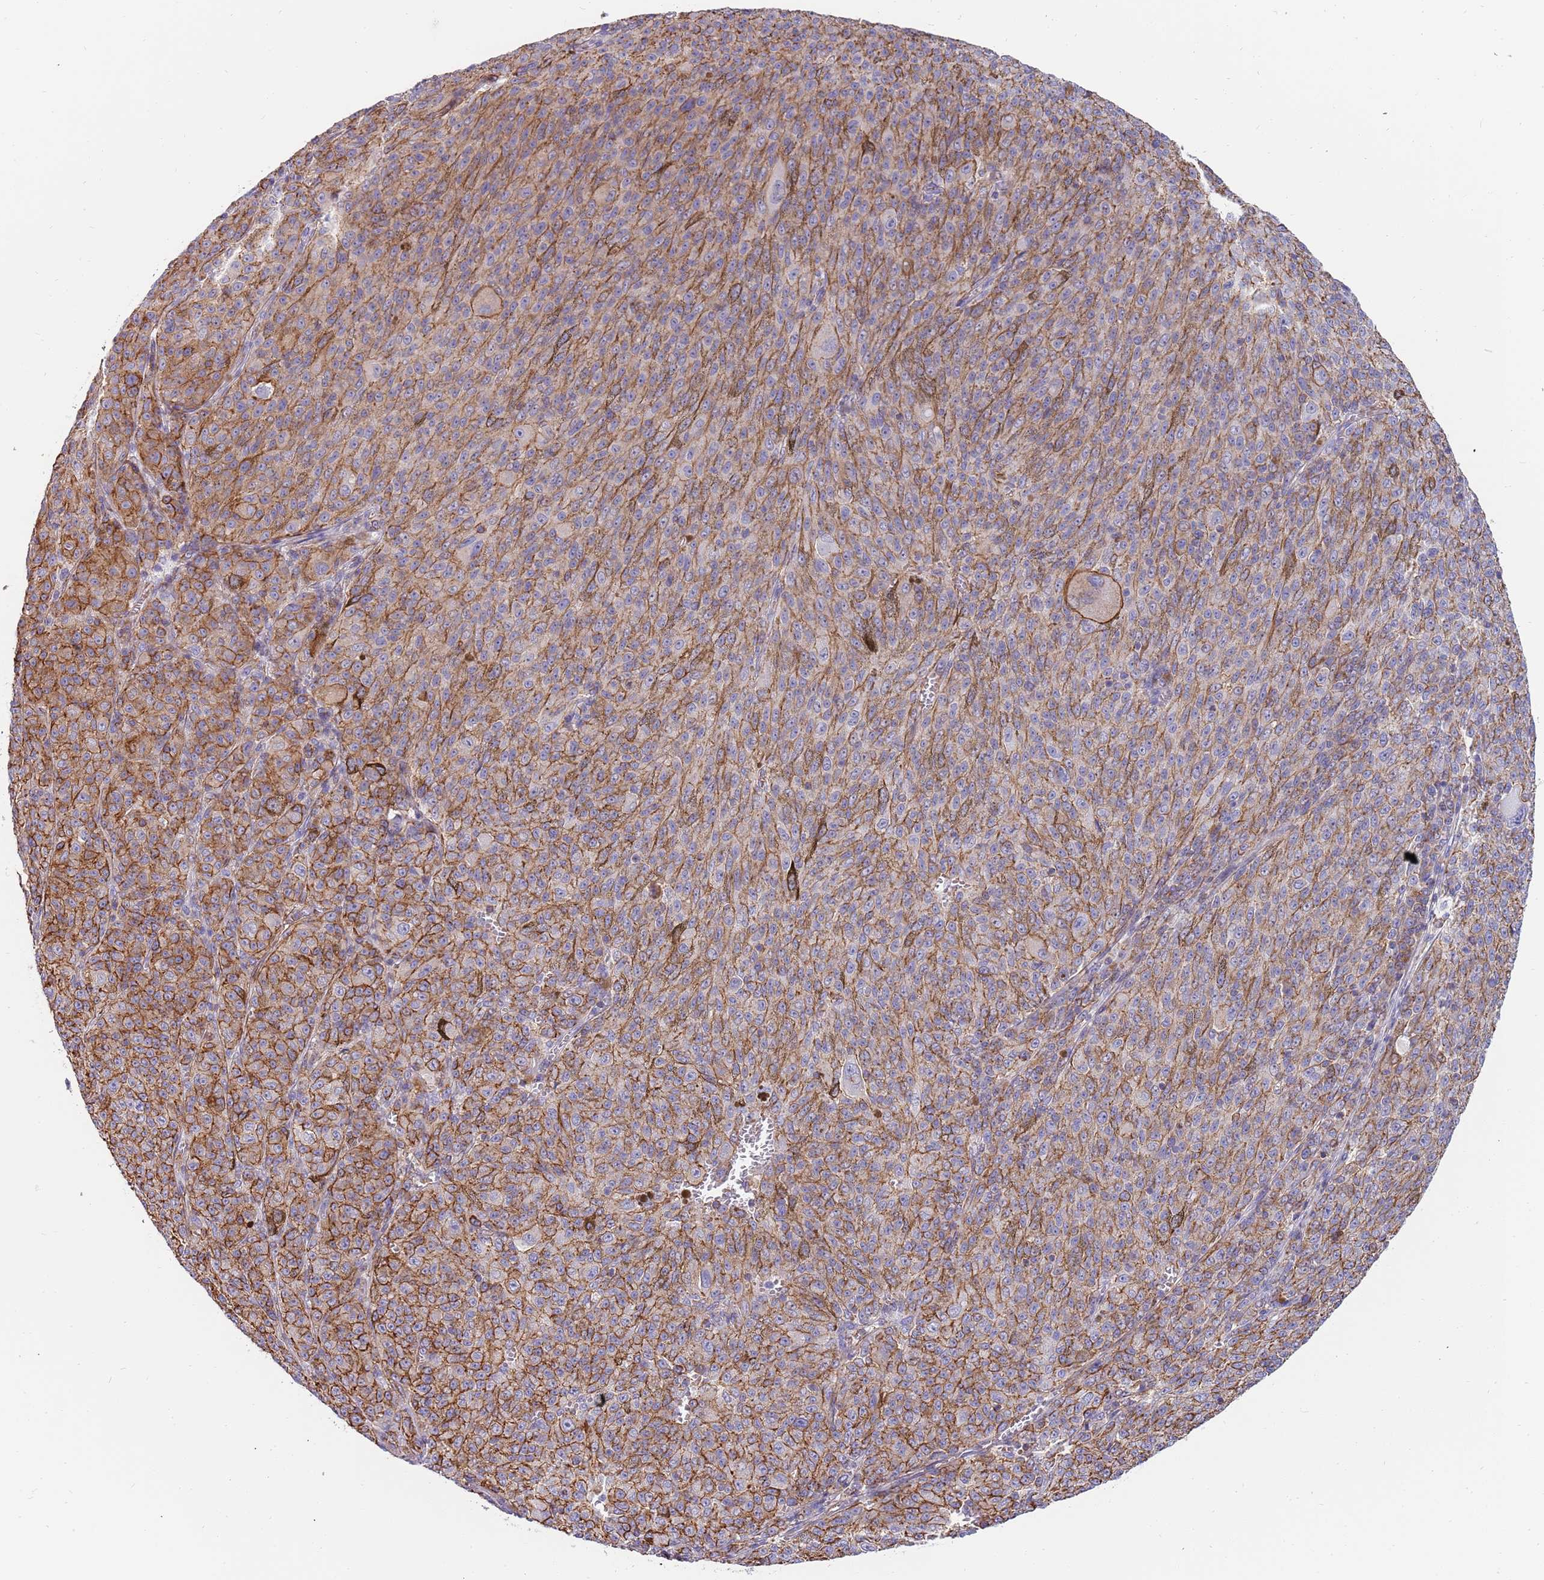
{"staining": {"intensity": "moderate", "quantity": "25%-75%", "location": "cytoplasmic/membranous"}, "tissue": "melanoma", "cell_type": "Tumor cells", "image_type": "cancer", "snomed": [{"axis": "morphology", "description": "Malignant melanoma, NOS"}, {"axis": "topography", "description": "Skin"}], "caption": "Immunohistochemistry histopathology image of neoplastic tissue: human melanoma stained using immunohistochemistry reveals medium levels of moderate protein expression localized specifically in the cytoplasmic/membranous of tumor cells, appearing as a cytoplasmic/membranous brown color.", "gene": "GFRAL", "patient": {"sex": "female", "age": 52}}